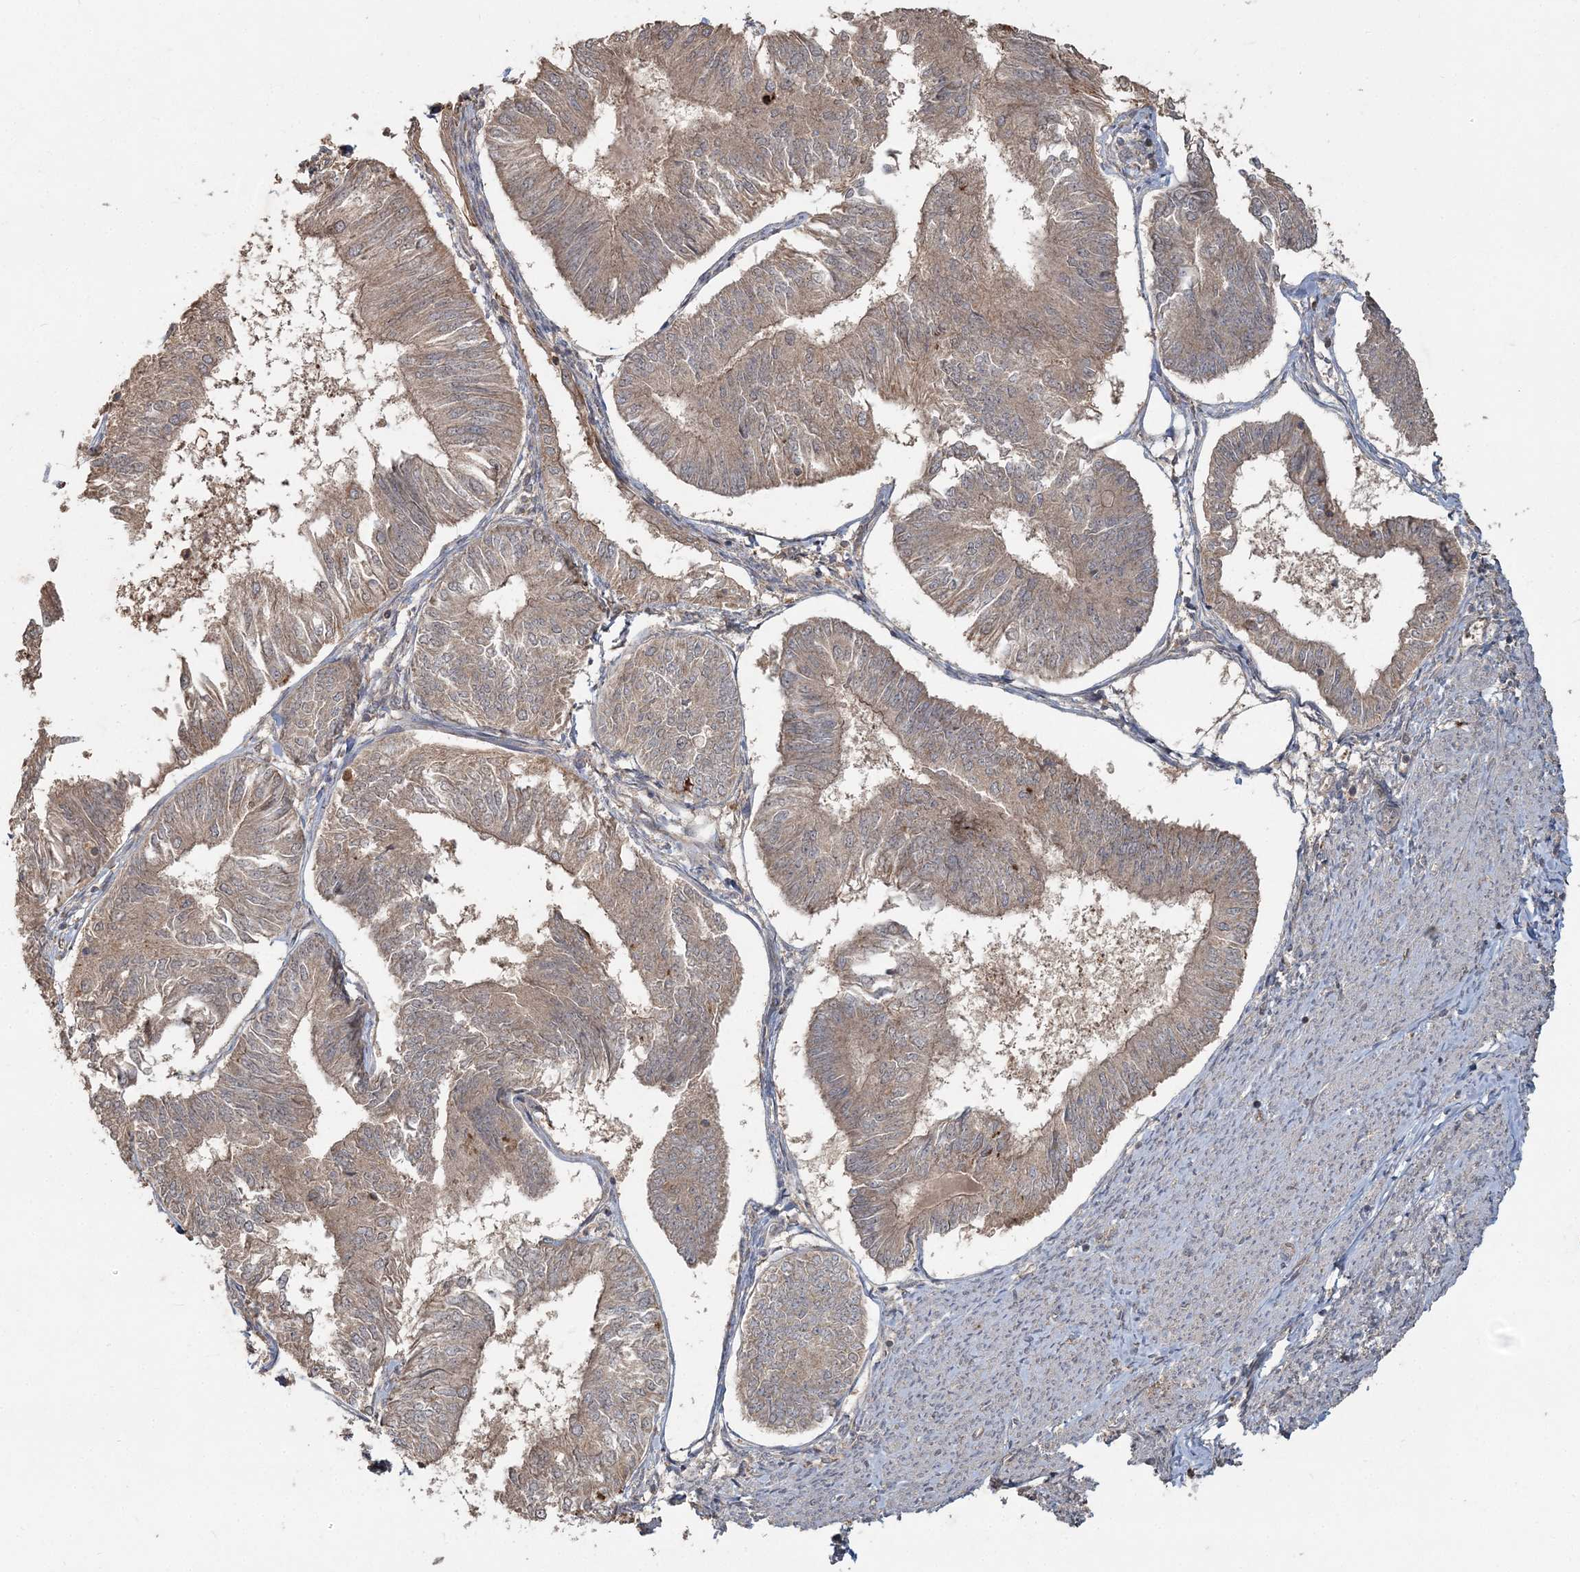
{"staining": {"intensity": "weak", "quantity": ">75%", "location": "cytoplasmic/membranous"}, "tissue": "endometrial cancer", "cell_type": "Tumor cells", "image_type": "cancer", "snomed": [{"axis": "morphology", "description": "Adenocarcinoma, NOS"}, {"axis": "topography", "description": "Endometrium"}], "caption": "This photomicrograph reveals immunohistochemistry staining of human endometrial cancer (adenocarcinoma), with low weak cytoplasmic/membranous expression in approximately >75% of tumor cells.", "gene": "SPRY1", "patient": {"sex": "female", "age": 58}}